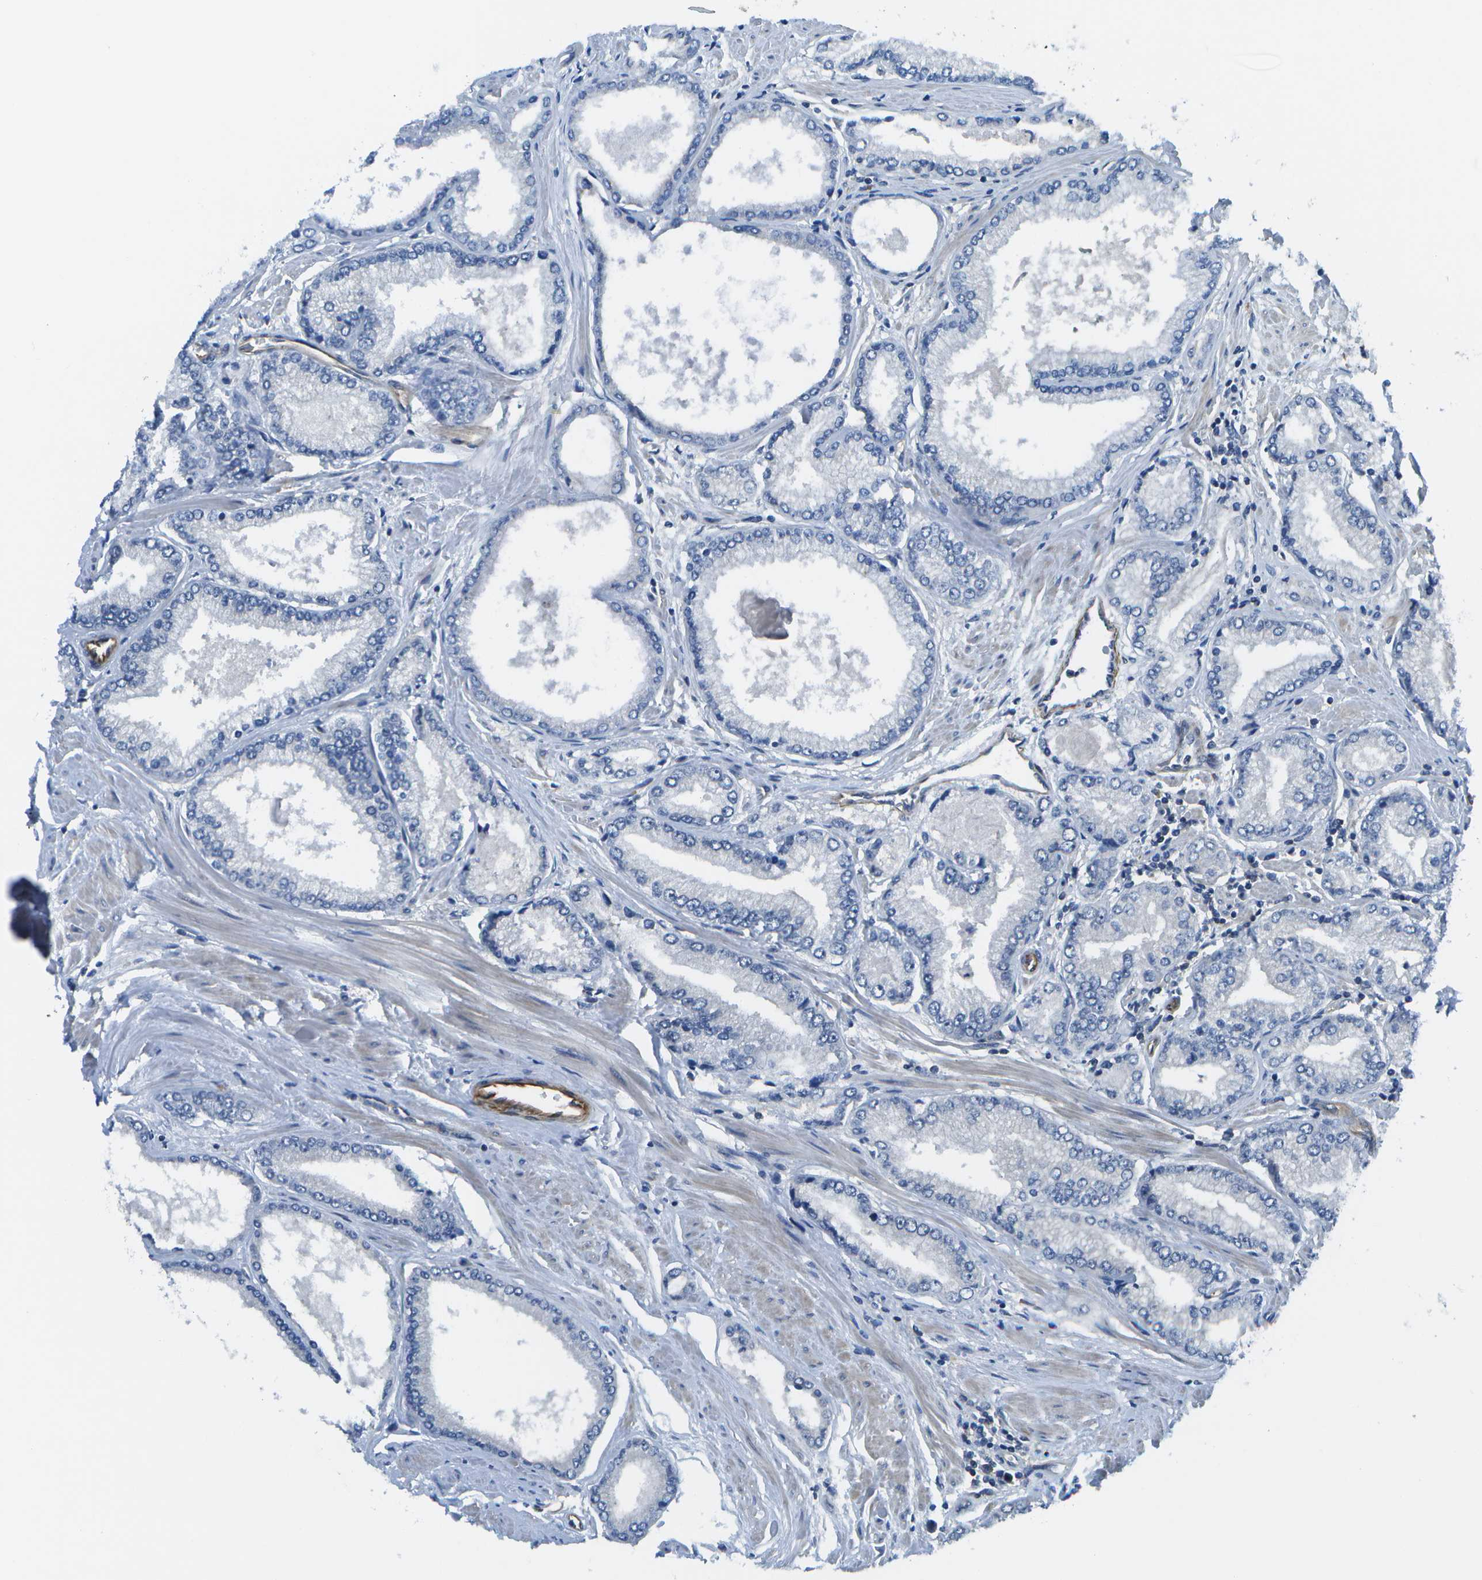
{"staining": {"intensity": "negative", "quantity": "none", "location": "none"}, "tissue": "prostate cancer", "cell_type": "Tumor cells", "image_type": "cancer", "snomed": [{"axis": "morphology", "description": "Adenocarcinoma, High grade"}, {"axis": "topography", "description": "Prostate"}], "caption": "This photomicrograph is of prostate cancer stained with IHC to label a protein in brown with the nuclei are counter-stained blue. There is no expression in tumor cells.", "gene": "KIAA0040", "patient": {"sex": "male", "age": 61}}